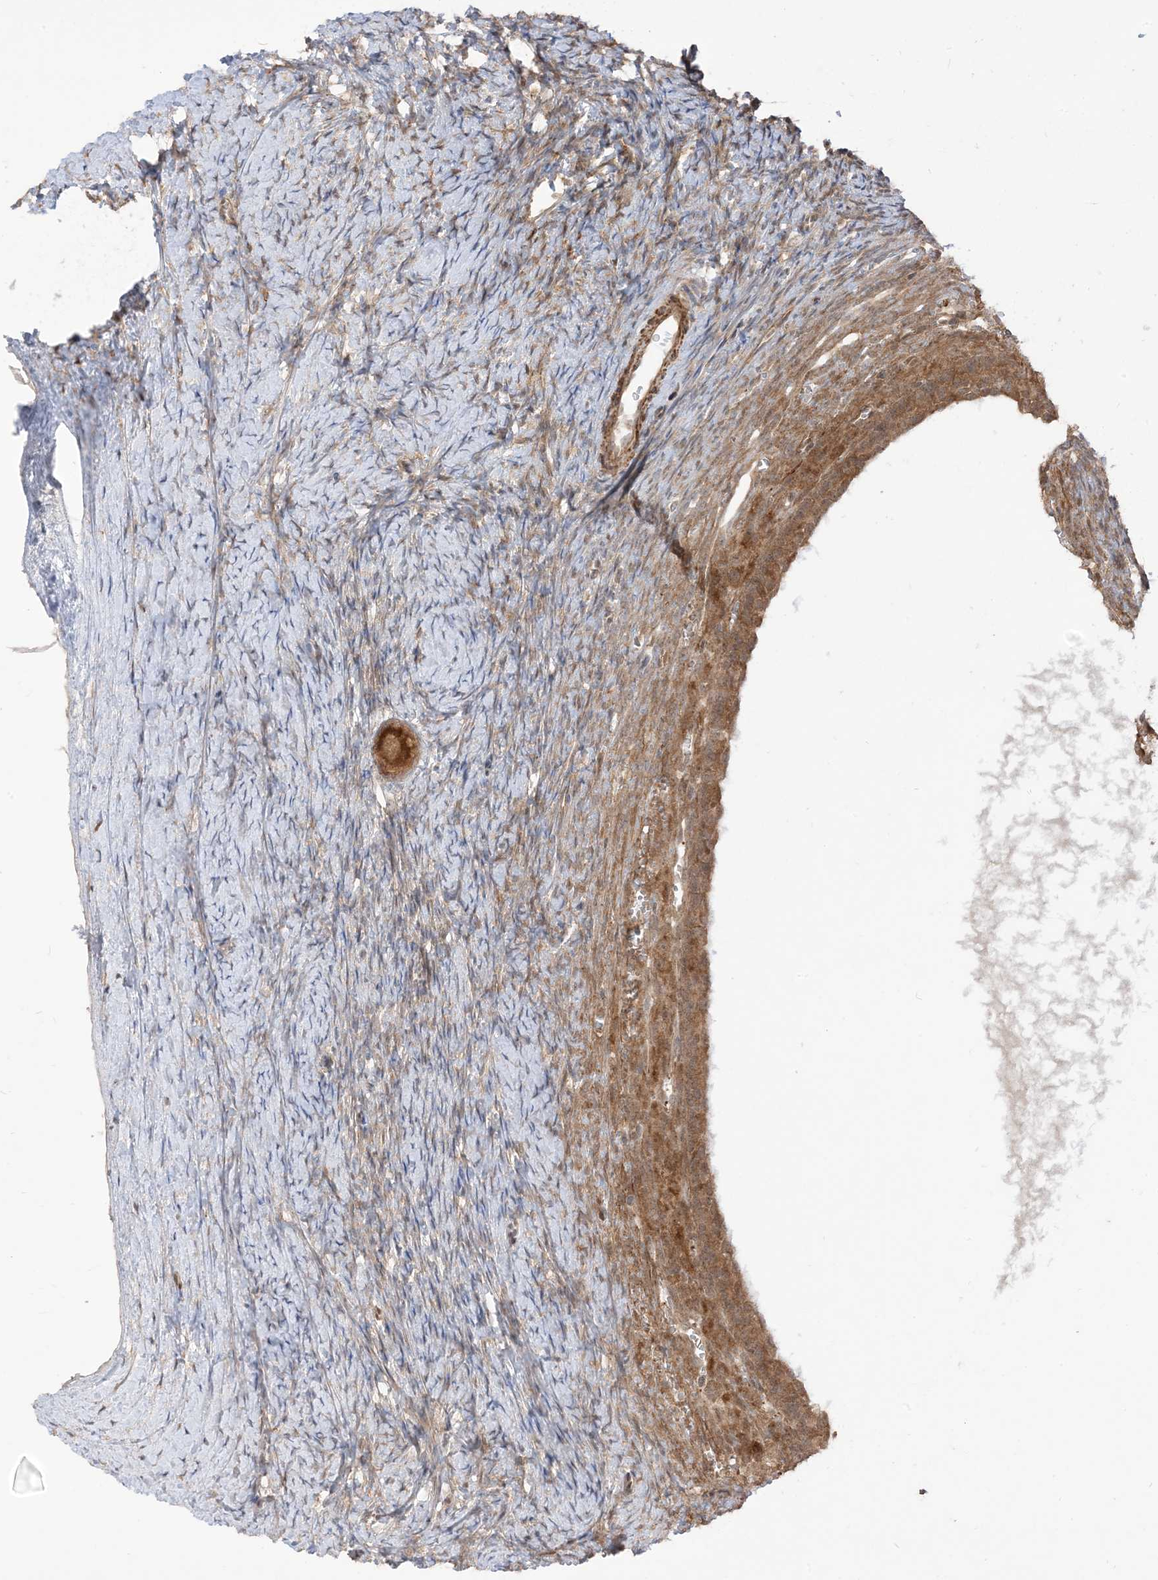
{"staining": {"intensity": "strong", "quantity": ">75%", "location": "cytoplasmic/membranous"}, "tissue": "ovary", "cell_type": "Follicle cells", "image_type": "normal", "snomed": [{"axis": "morphology", "description": "Normal tissue, NOS"}, {"axis": "morphology", "description": "Developmental malformation"}, {"axis": "topography", "description": "Ovary"}], "caption": "Follicle cells demonstrate strong cytoplasmic/membranous staining in approximately >75% of cells in unremarkable ovary.", "gene": "TBCC", "patient": {"sex": "female", "age": 39}}